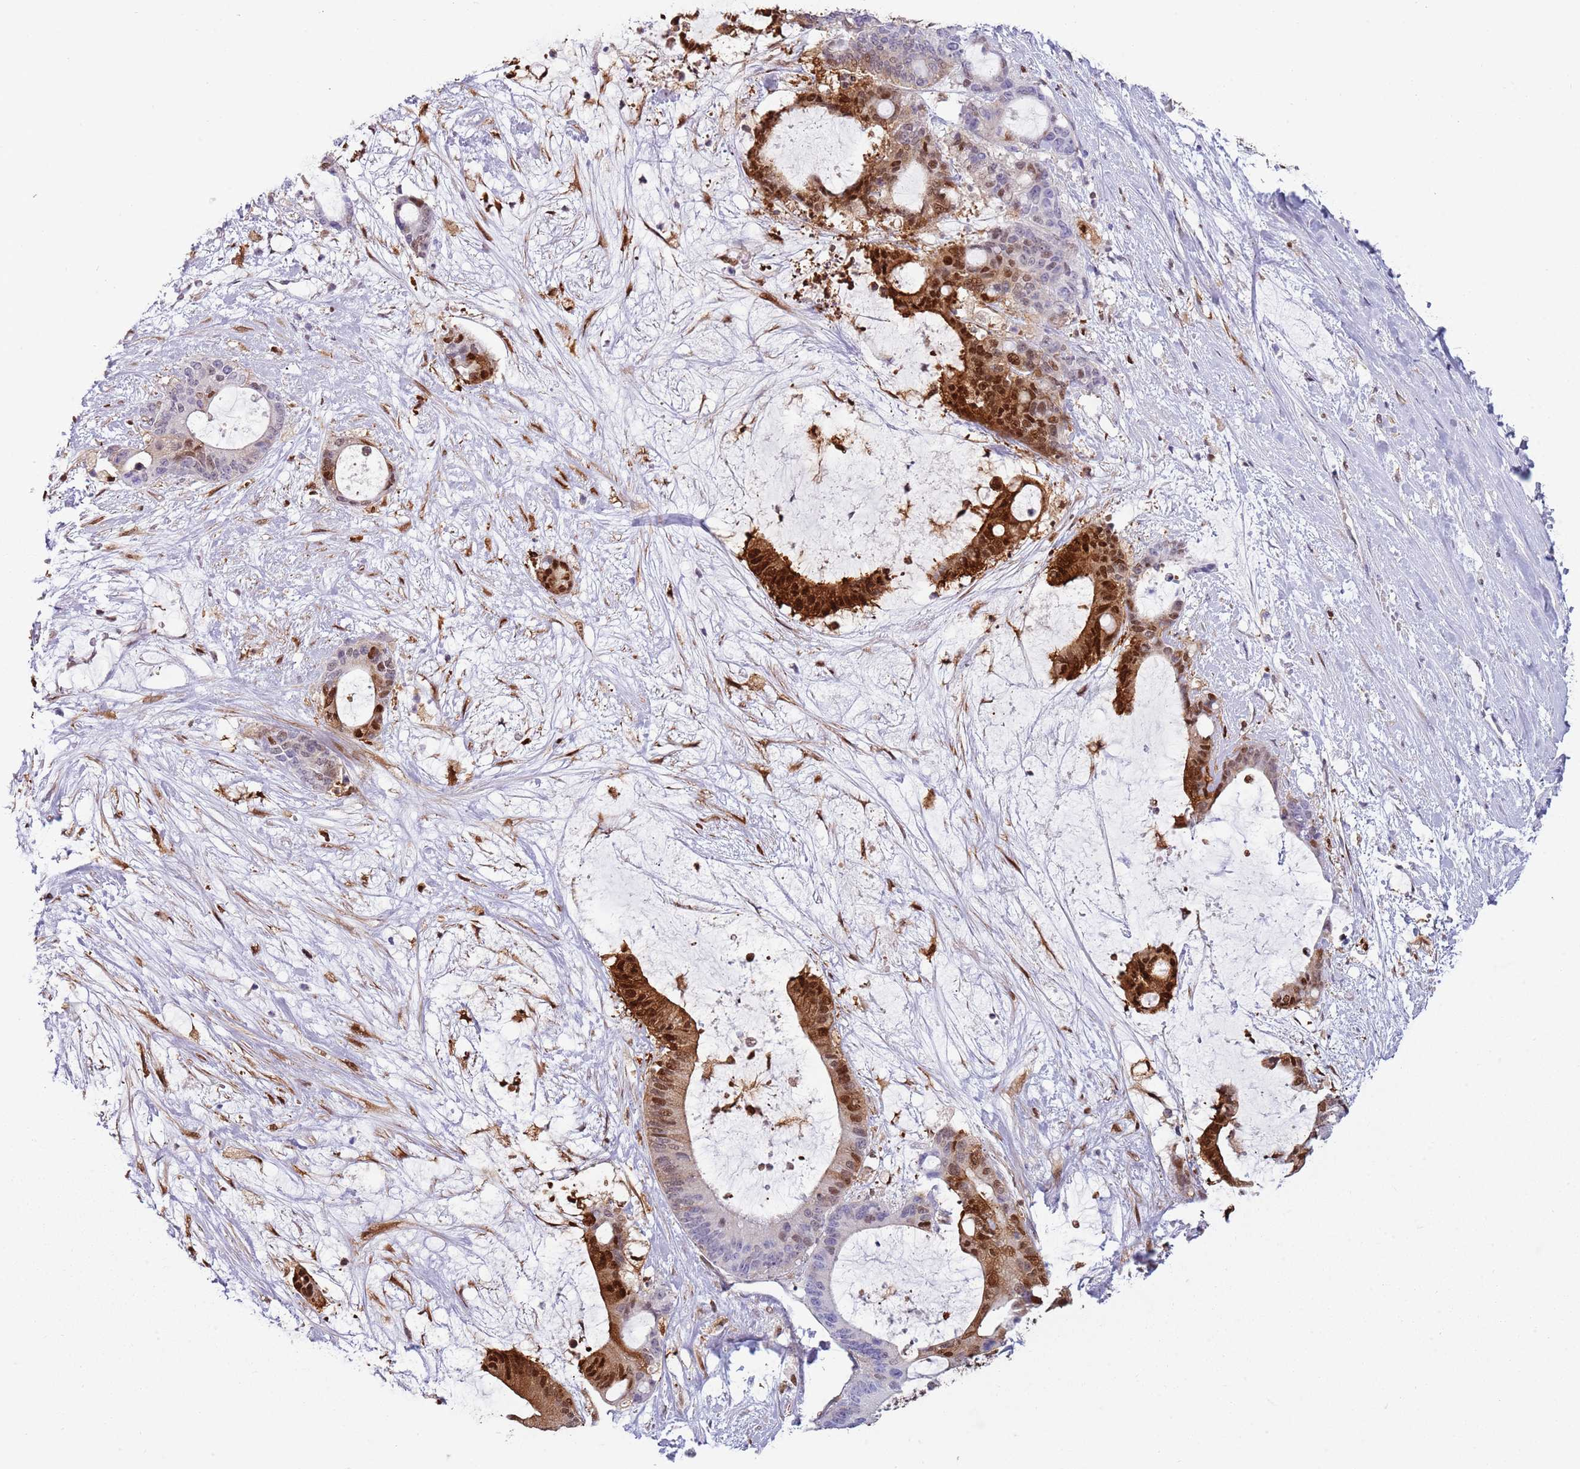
{"staining": {"intensity": "strong", "quantity": ">75%", "location": "cytoplasmic/membranous,nuclear"}, "tissue": "liver cancer", "cell_type": "Tumor cells", "image_type": "cancer", "snomed": [{"axis": "morphology", "description": "Normal tissue, NOS"}, {"axis": "morphology", "description": "Cholangiocarcinoma"}, {"axis": "topography", "description": "Liver"}, {"axis": "topography", "description": "Peripheral nerve tissue"}], "caption": "Immunohistochemical staining of human liver cancer (cholangiocarcinoma) demonstrates high levels of strong cytoplasmic/membranous and nuclear protein expression in about >75% of tumor cells.", "gene": "NBPF6", "patient": {"sex": "female", "age": 73}}